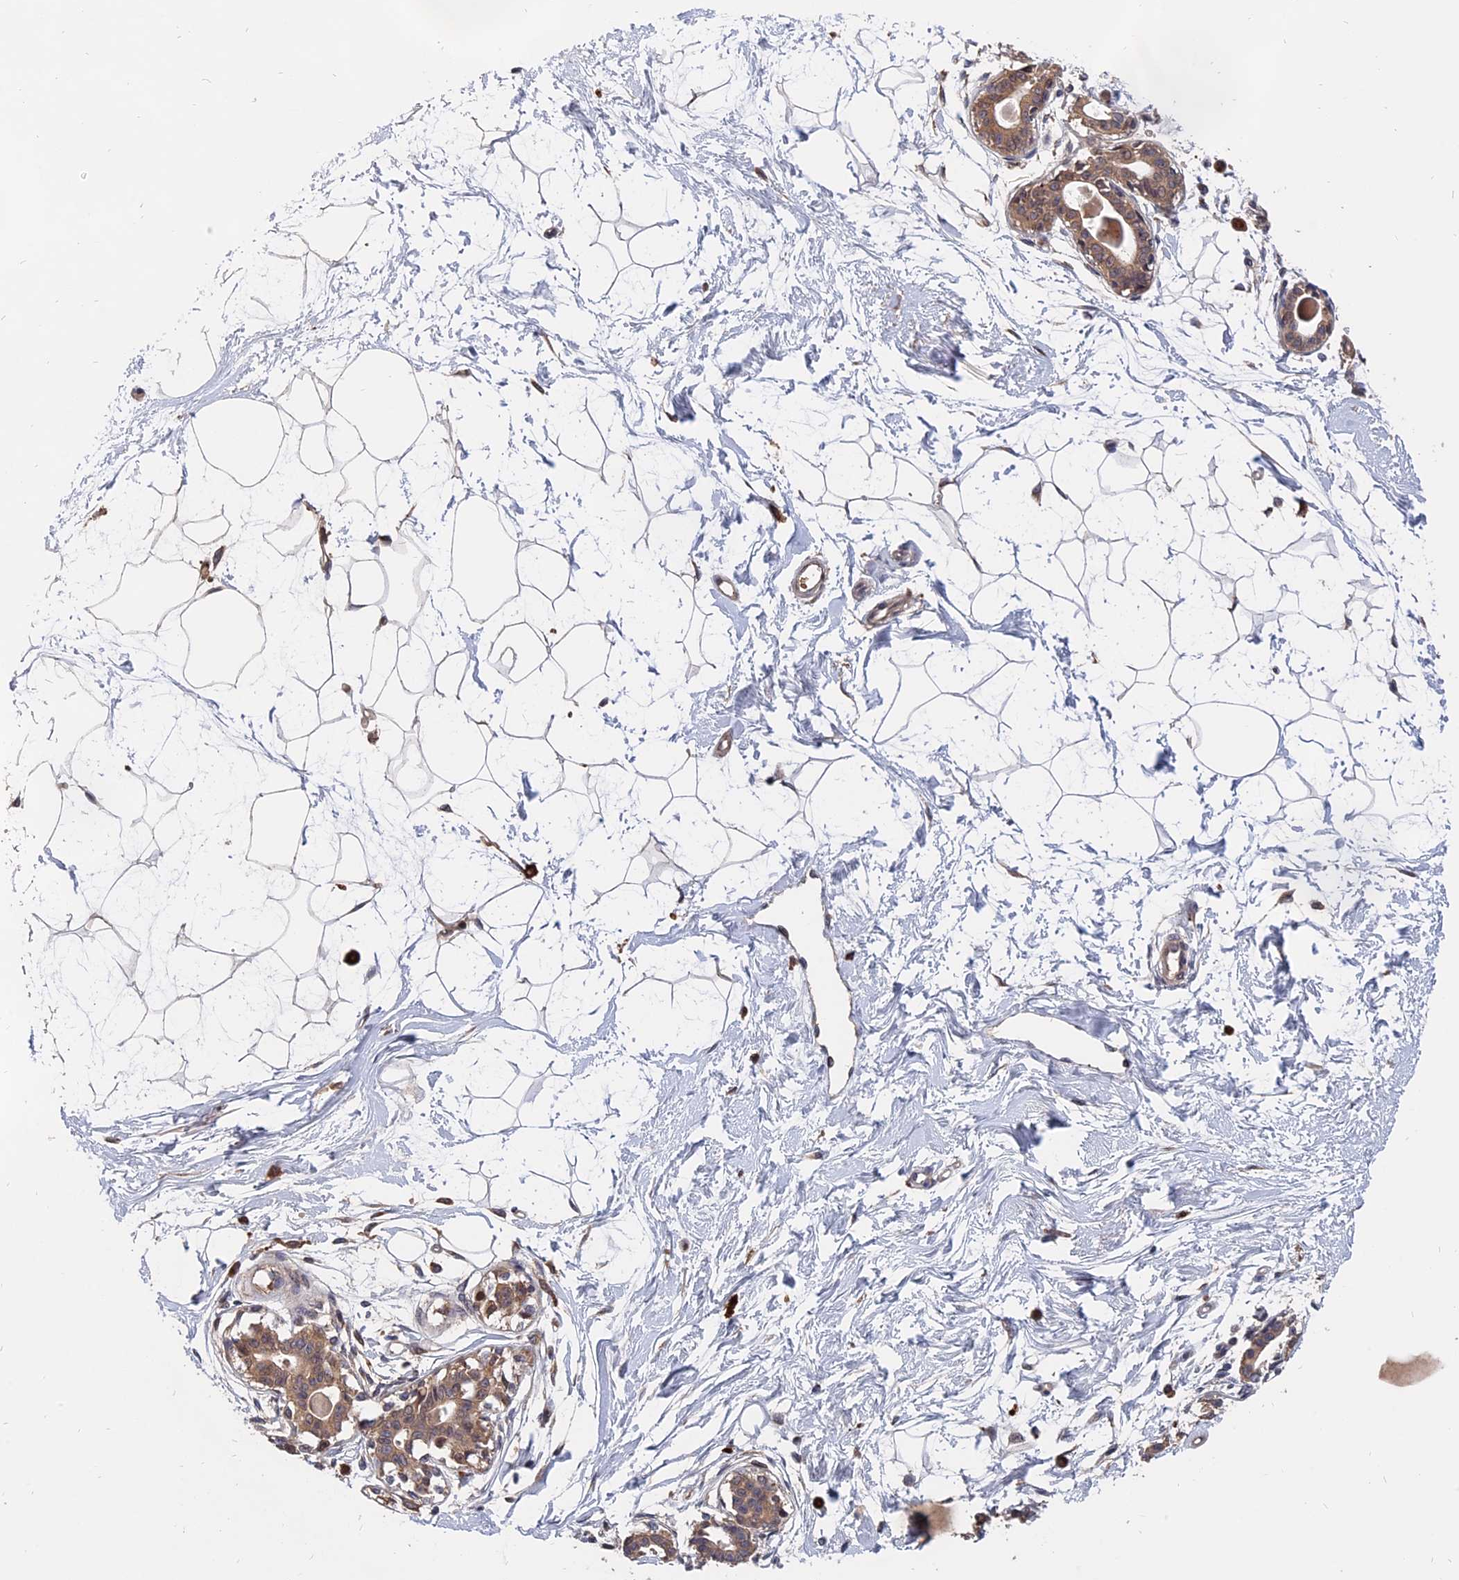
{"staining": {"intensity": "negative", "quantity": "none", "location": "none"}, "tissue": "breast", "cell_type": "Adipocytes", "image_type": "normal", "snomed": [{"axis": "morphology", "description": "Normal tissue, NOS"}, {"axis": "topography", "description": "Breast"}], "caption": "Protein analysis of benign breast displays no significant positivity in adipocytes.", "gene": "TRAPPC2L", "patient": {"sex": "female", "age": 45}}